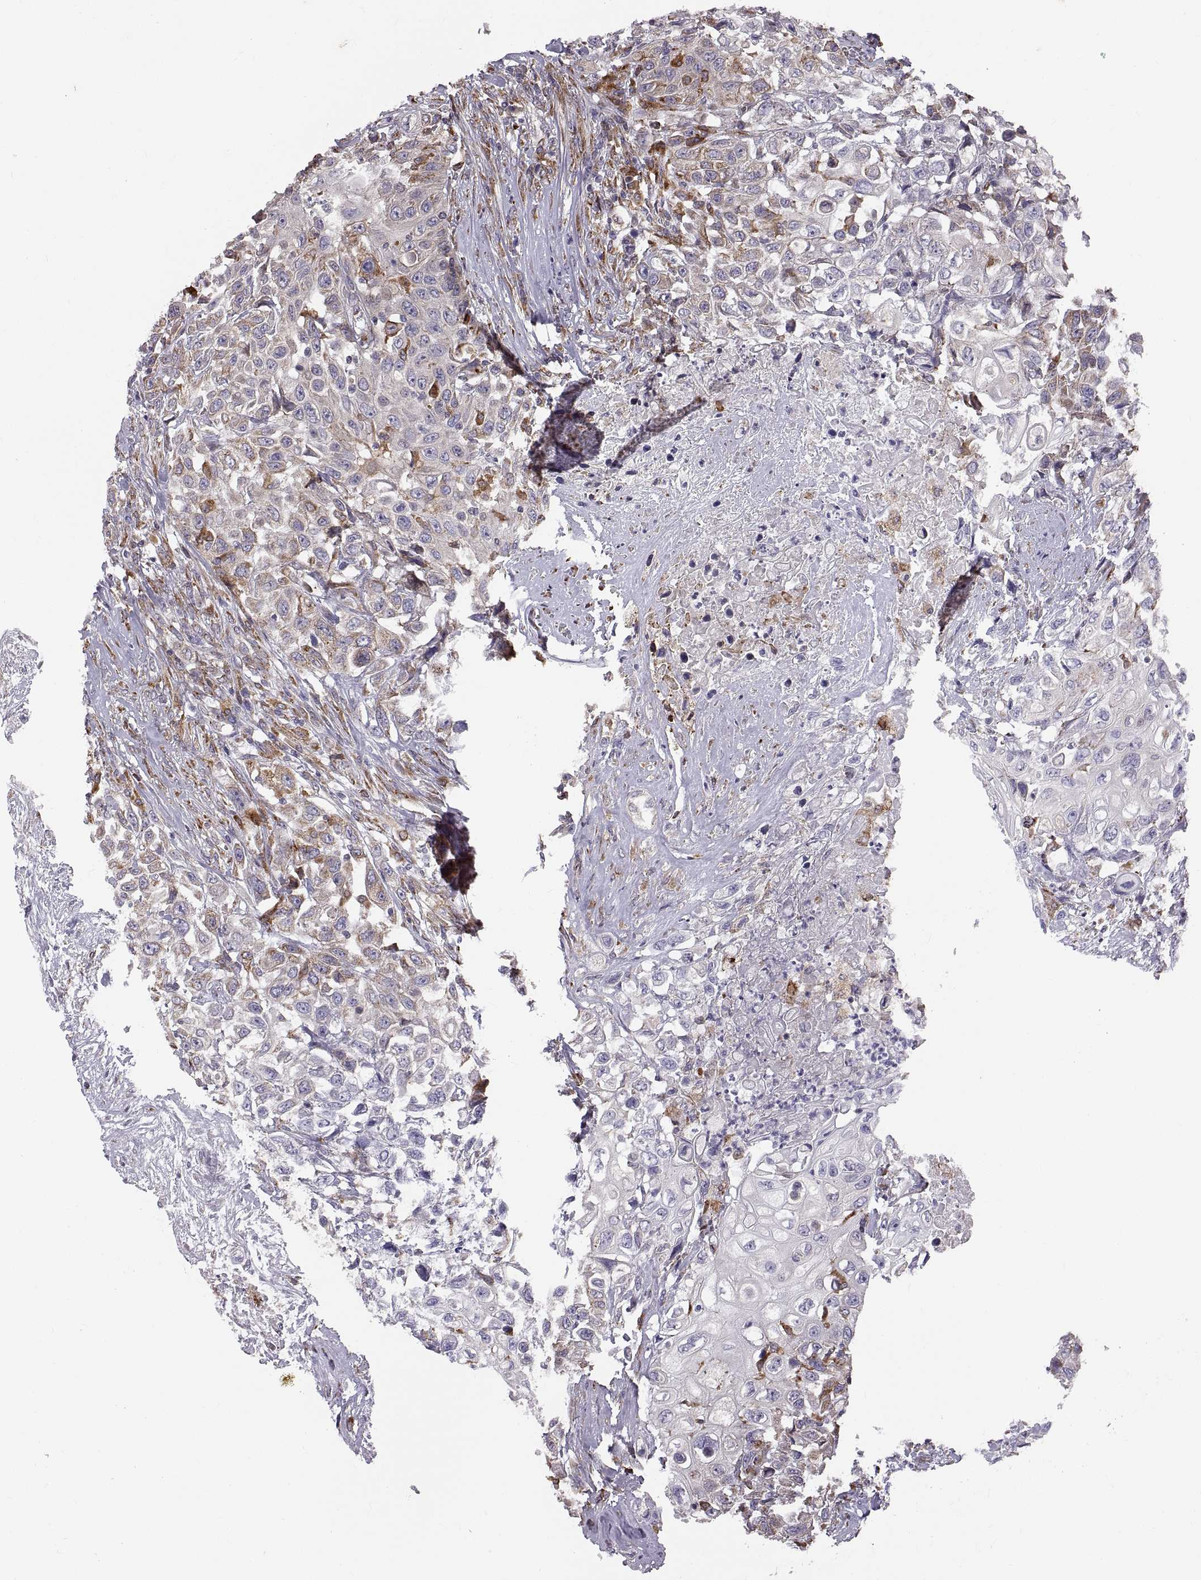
{"staining": {"intensity": "moderate", "quantity": "25%-75%", "location": "cytoplasmic/membranous"}, "tissue": "urothelial cancer", "cell_type": "Tumor cells", "image_type": "cancer", "snomed": [{"axis": "morphology", "description": "Urothelial carcinoma, High grade"}, {"axis": "topography", "description": "Urinary bladder"}], "caption": "High-grade urothelial carcinoma was stained to show a protein in brown. There is medium levels of moderate cytoplasmic/membranous expression in about 25%-75% of tumor cells.", "gene": "PLEKHB2", "patient": {"sex": "female", "age": 56}}